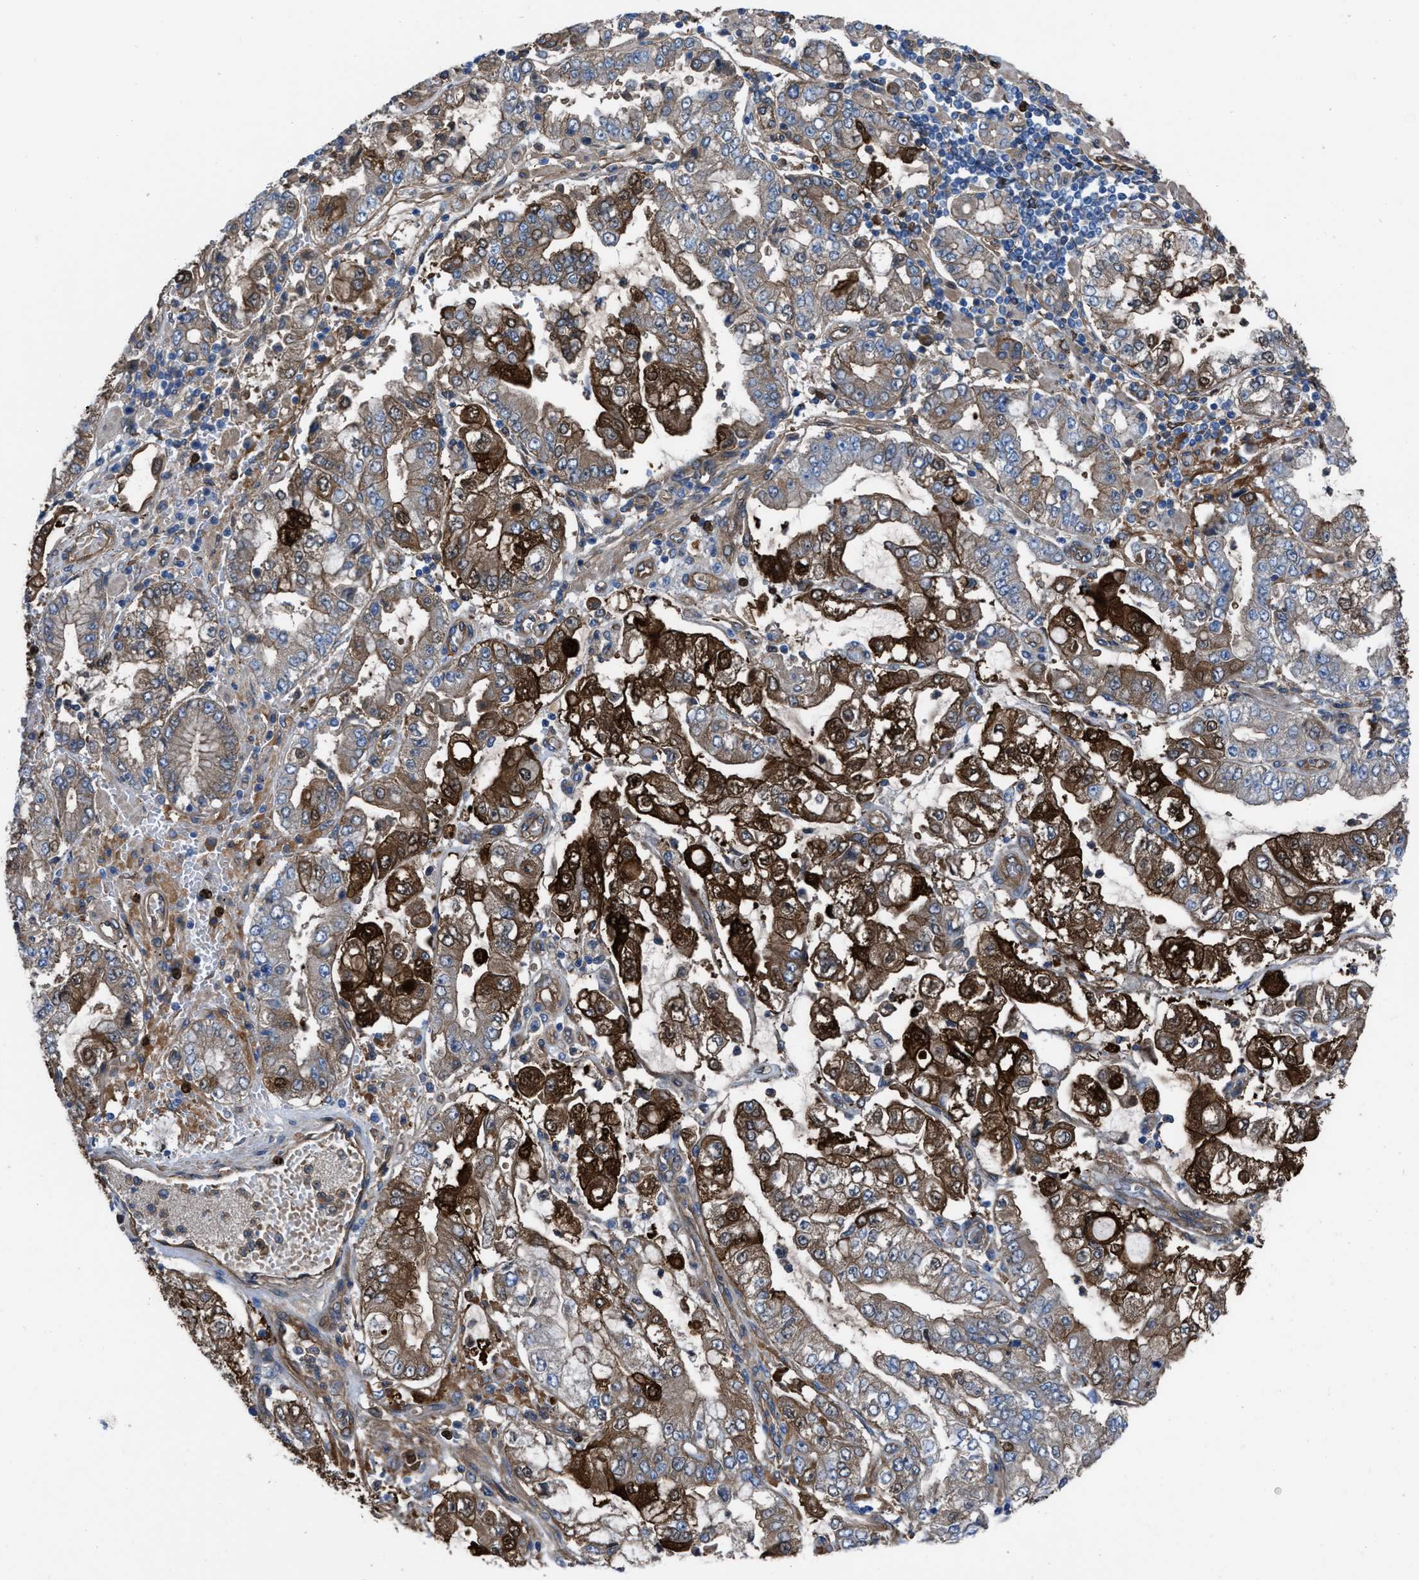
{"staining": {"intensity": "strong", "quantity": ">75%", "location": "cytoplasmic/membranous"}, "tissue": "stomach cancer", "cell_type": "Tumor cells", "image_type": "cancer", "snomed": [{"axis": "morphology", "description": "Adenocarcinoma, NOS"}, {"axis": "topography", "description": "Stomach"}], "caption": "Immunohistochemistry (IHC) histopathology image of human stomach cancer stained for a protein (brown), which exhibits high levels of strong cytoplasmic/membranous positivity in about >75% of tumor cells.", "gene": "TRIOBP", "patient": {"sex": "male", "age": 76}}